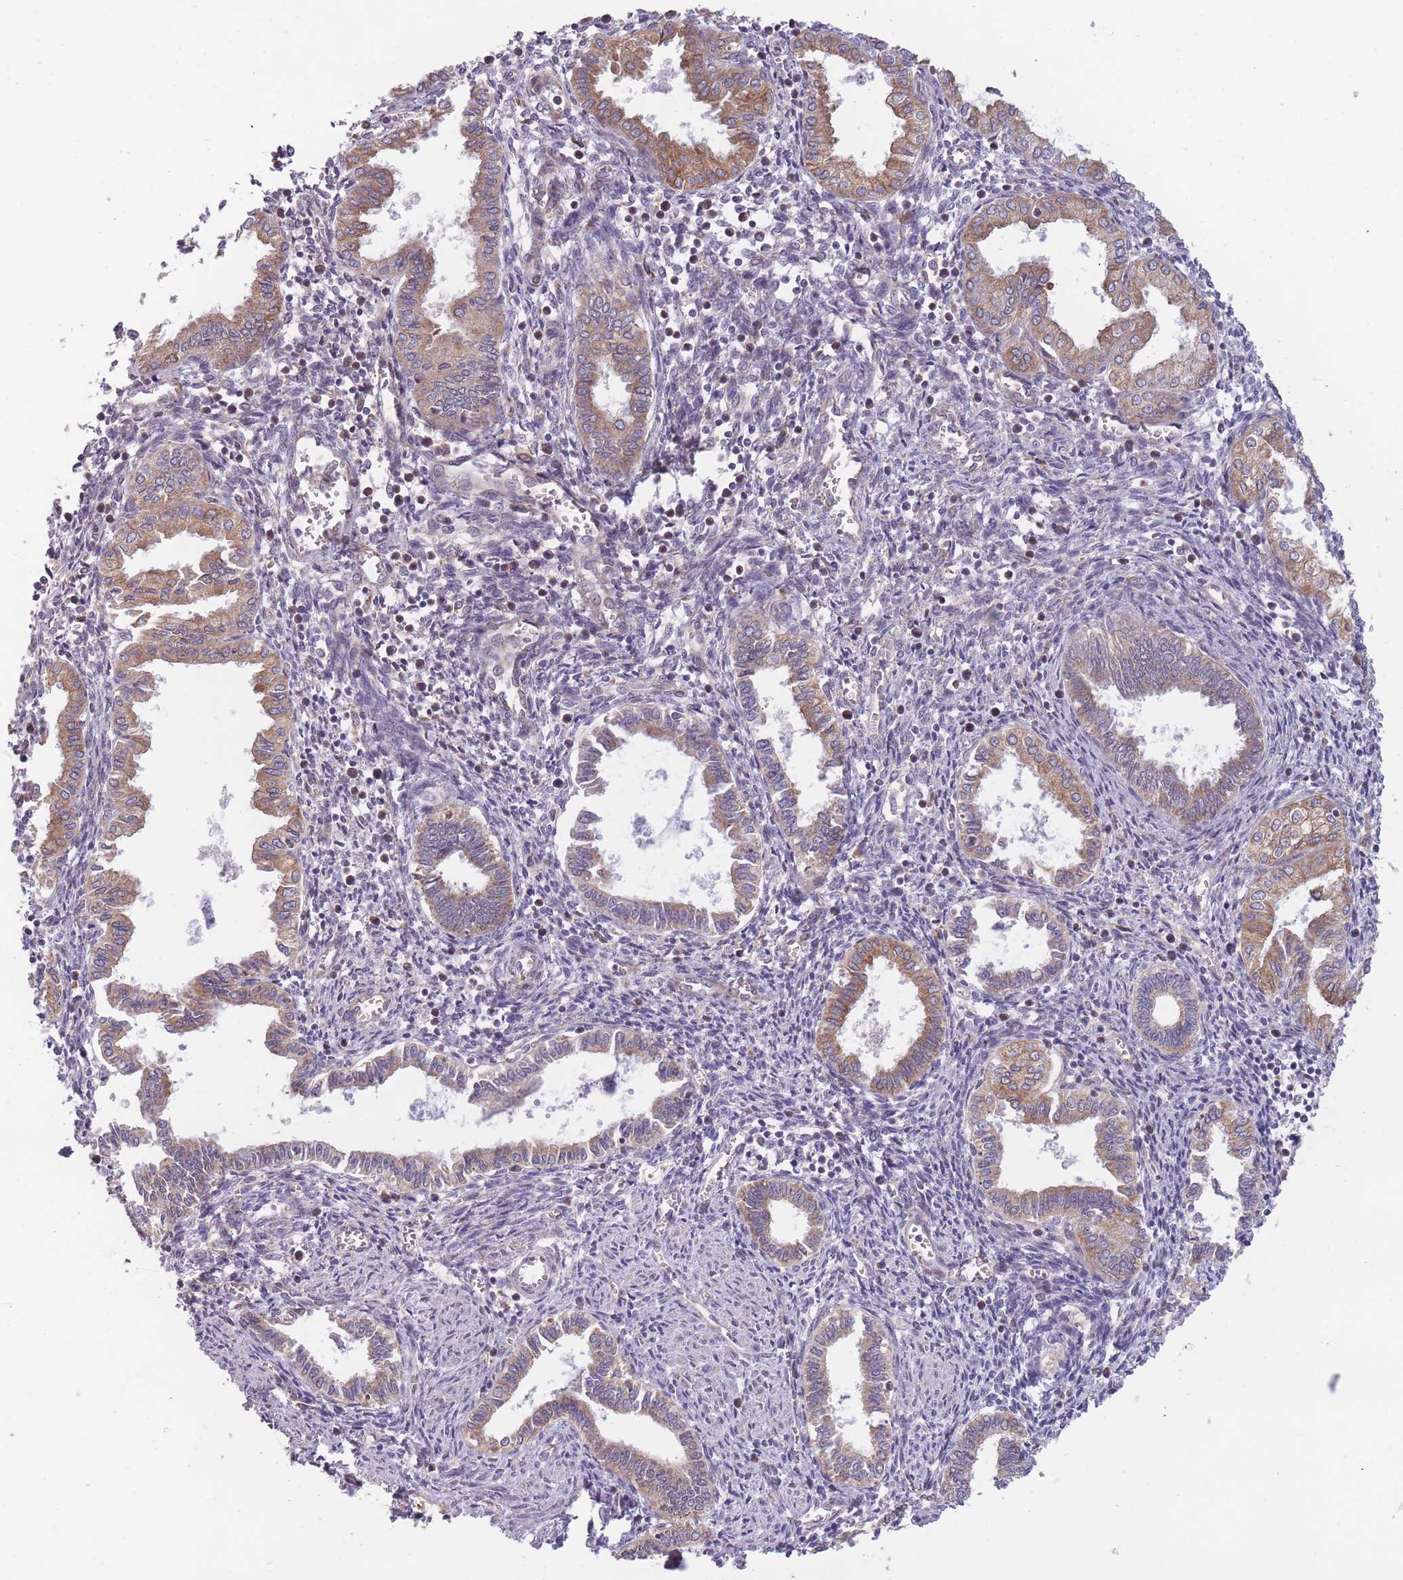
{"staining": {"intensity": "weak", "quantity": "<25%", "location": "cytoplasmic/membranous"}, "tissue": "endometrium", "cell_type": "Cells in endometrial stroma", "image_type": "normal", "snomed": [{"axis": "morphology", "description": "Normal tissue, NOS"}, {"axis": "topography", "description": "Endometrium"}], "caption": "Immunohistochemistry image of unremarkable endometrium stained for a protein (brown), which demonstrates no expression in cells in endometrial stroma. (Stains: DAB (3,3'-diaminobenzidine) immunohistochemistry with hematoxylin counter stain, Microscopy: brightfield microscopy at high magnification).", "gene": "TRAPPC5", "patient": {"sex": "female", "age": 37}}